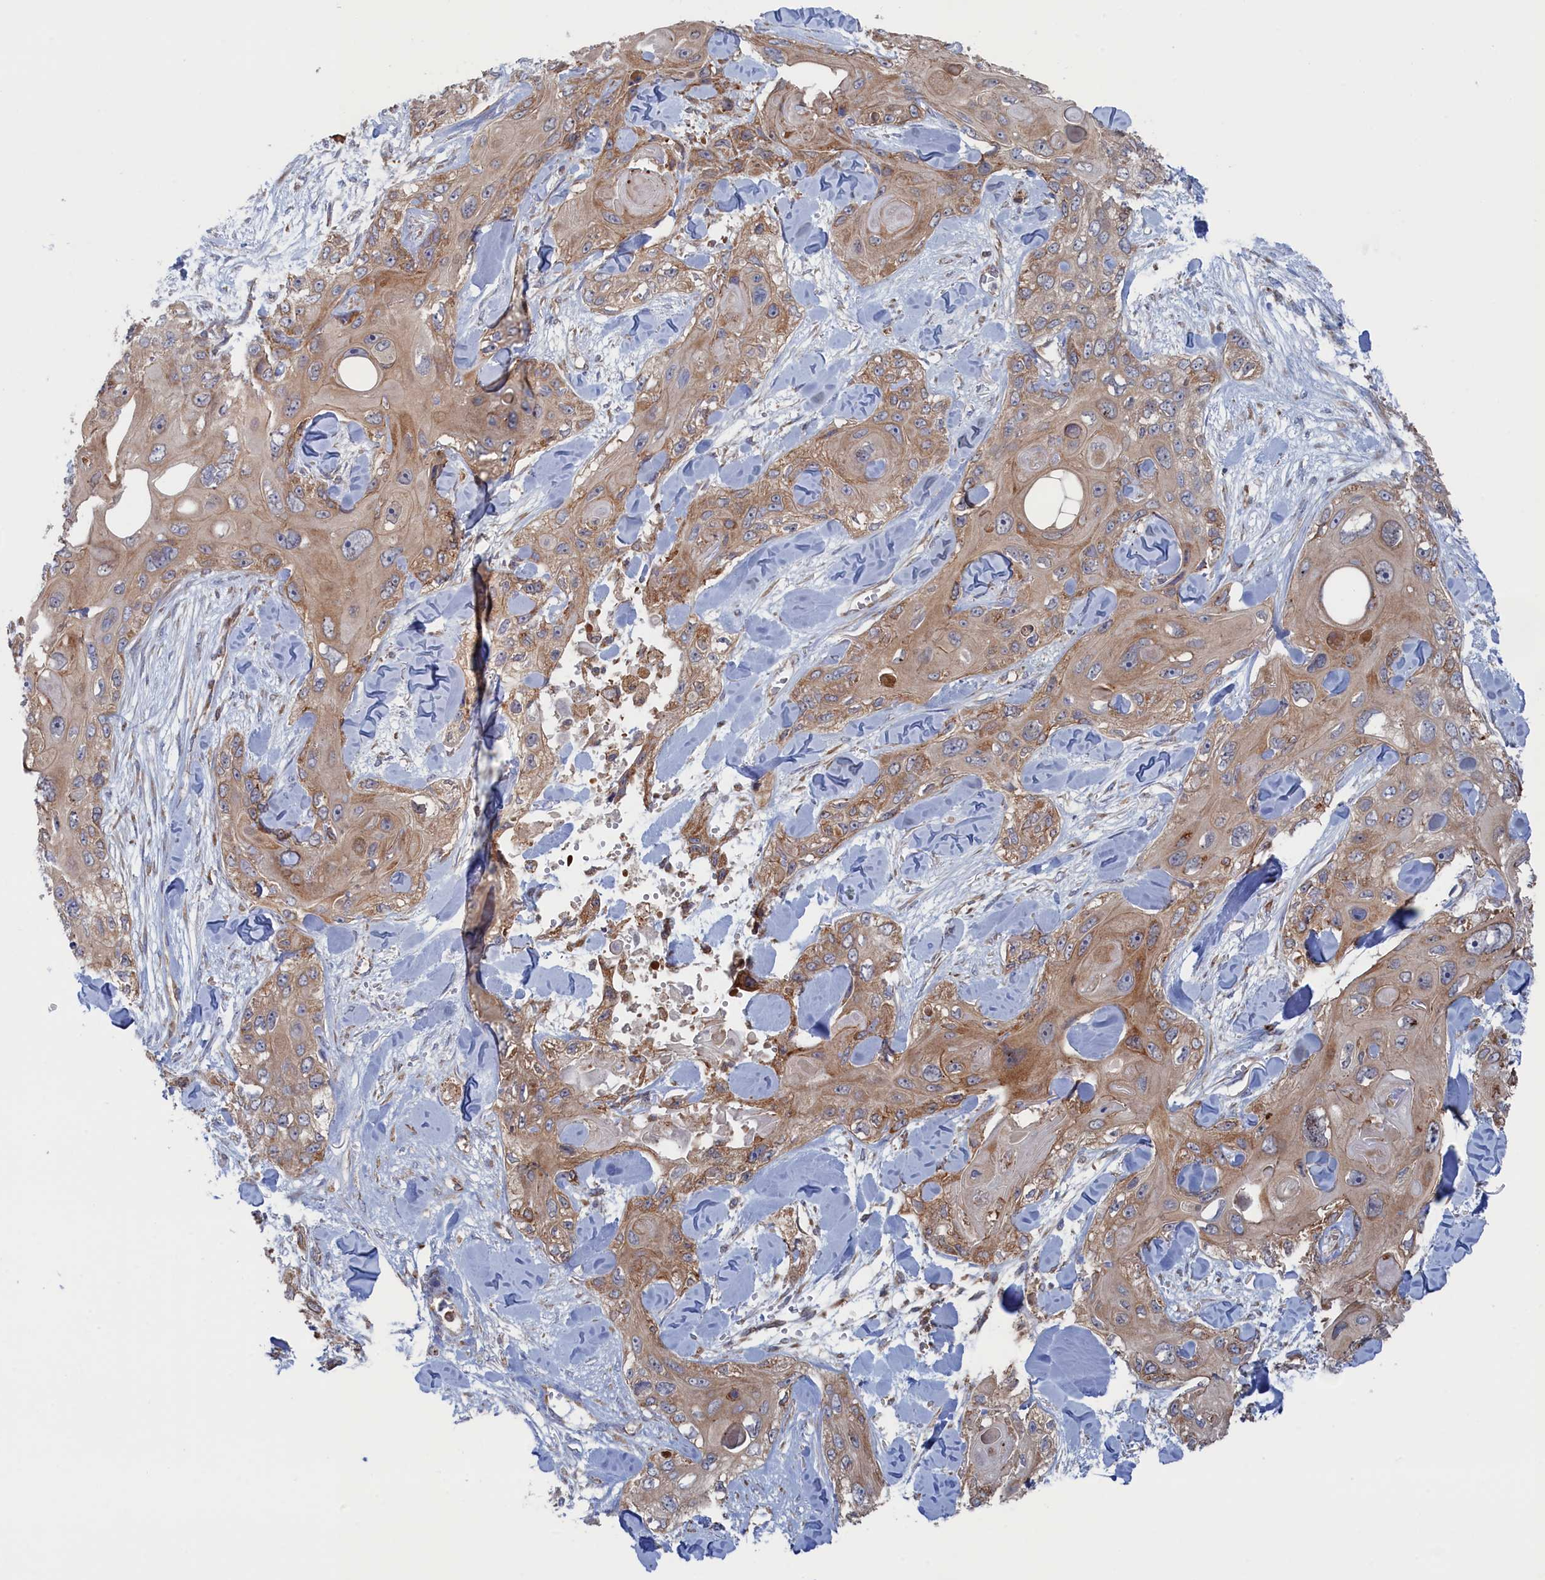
{"staining": {"intensity": "weak", "quantity": ">75%", "location": "cytoplasmic/membranous"}, "tissue": "skin cancer", "cell_type": "Tumor cells", "image_type": "cancer", "snomed": [{"axis": "morphology", "description": "Normal tissue, NOS"}, {"axis": "morphology", "description": "Squamous cell carcinoma, NOS"}, {"axis": "topography", "description": "Skin"}], "caption": "Human squamous cell carcinoma (skin) stained with a protein marker reveals weak staining in tumor cells.", "gene": "BPIFB6", "patient": {"sex": "male", "age": 72}}